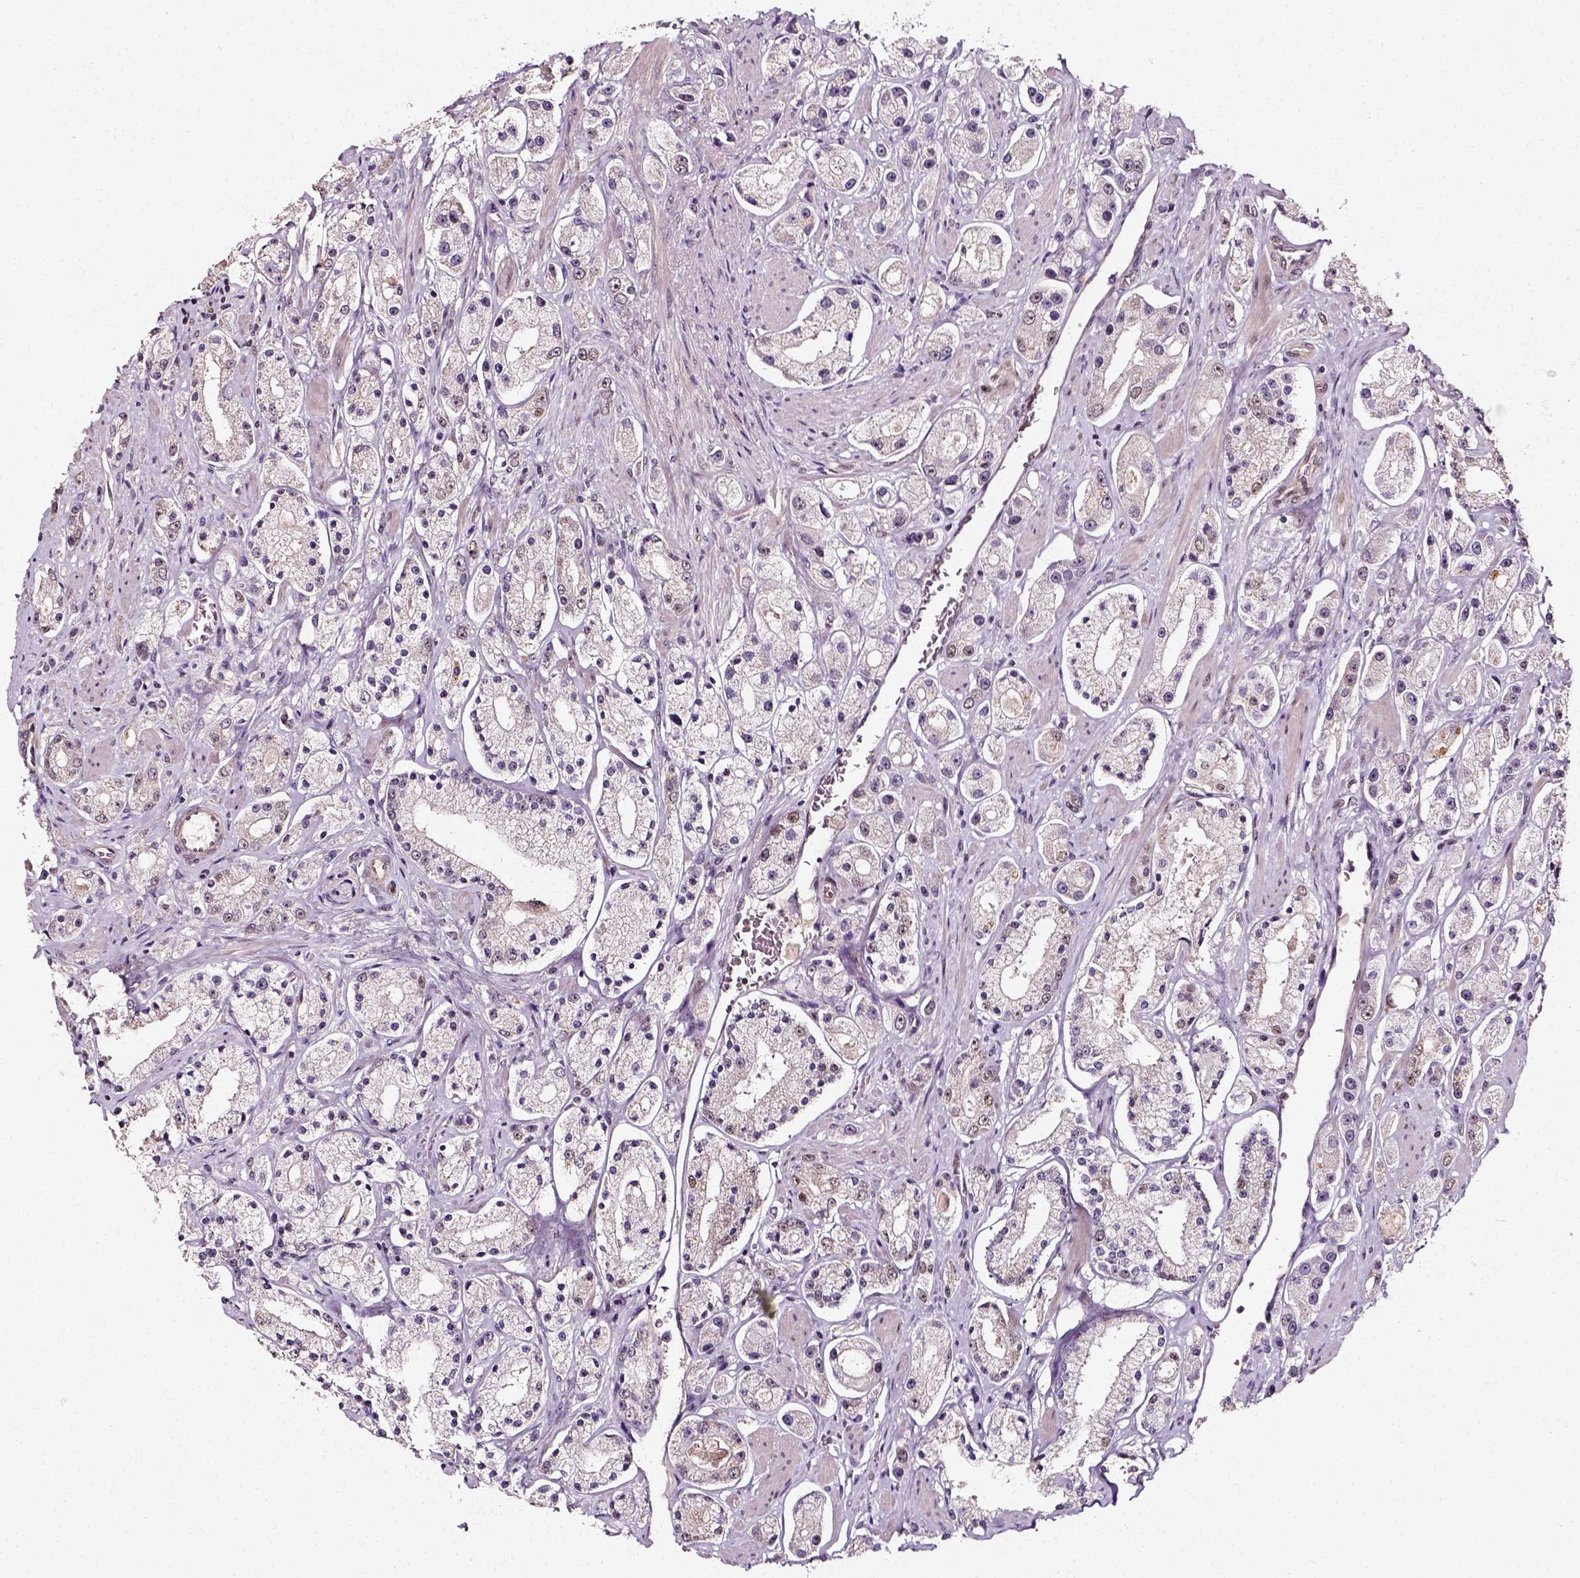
{"staining": {"intensity": "negative", "quantity": "none", "location": "none"}, "tissue": "prostate cancer", "cell_type": "Tumor cells", "image_type": "cancer", "snomed": [{"axis": "morphology", "description": "Adenocarcinoma, High grade"}, {"axis": "topography", "description": "Prostate"}], "caption": "Histopathology image shows no protein positivity in tumor cells of adenocarcinoma (high-grade) (prostate) tissue. (DAB (3,3'-diaminobenzidine) immunohistochemistry with hematoxylin counter stain).", "gene": "NACC1", "patient": {"sex": "male", "age": 67}}